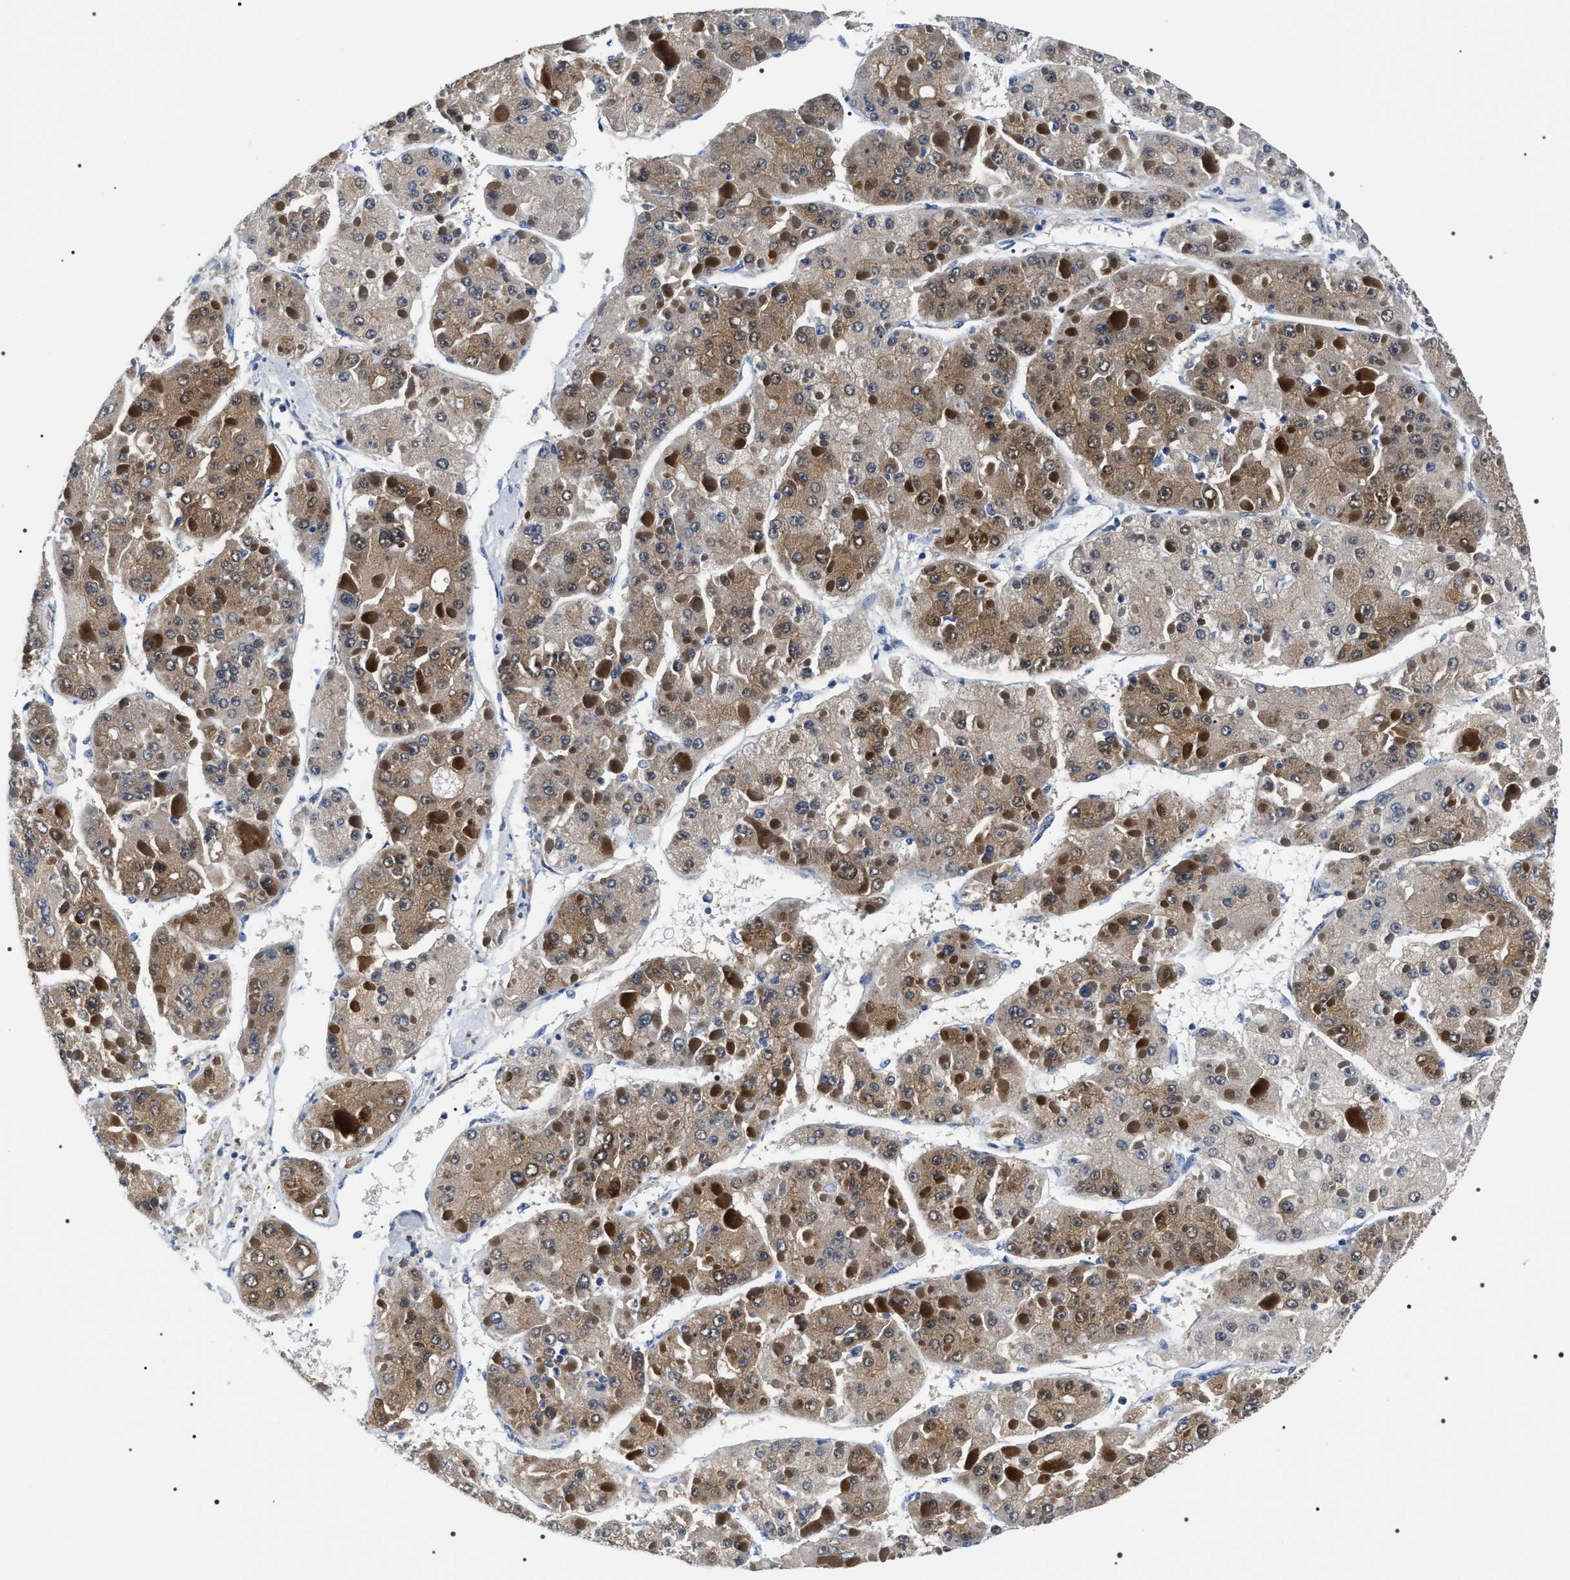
{"staining": {"intensity": "moderate", "quantity": ">75%", "location": "cytoplasmic/membranous"}, "tissue": "liver cancer", "cell_type": "Tumor cells", "image_type": "cancer", "snomed": [{"axis": "morphology", "description": "Carcinoma, Hepatocellular, NOS"}, {"axis": "topography", "description": "Liver"}], "caption": "Liver cancer (hepatocellular carcinoma) stained with a protein marker exhibits moderate staining in tumor cells.", "gene": "BAG2", "patient": {"sex": "female", "age": 73}}